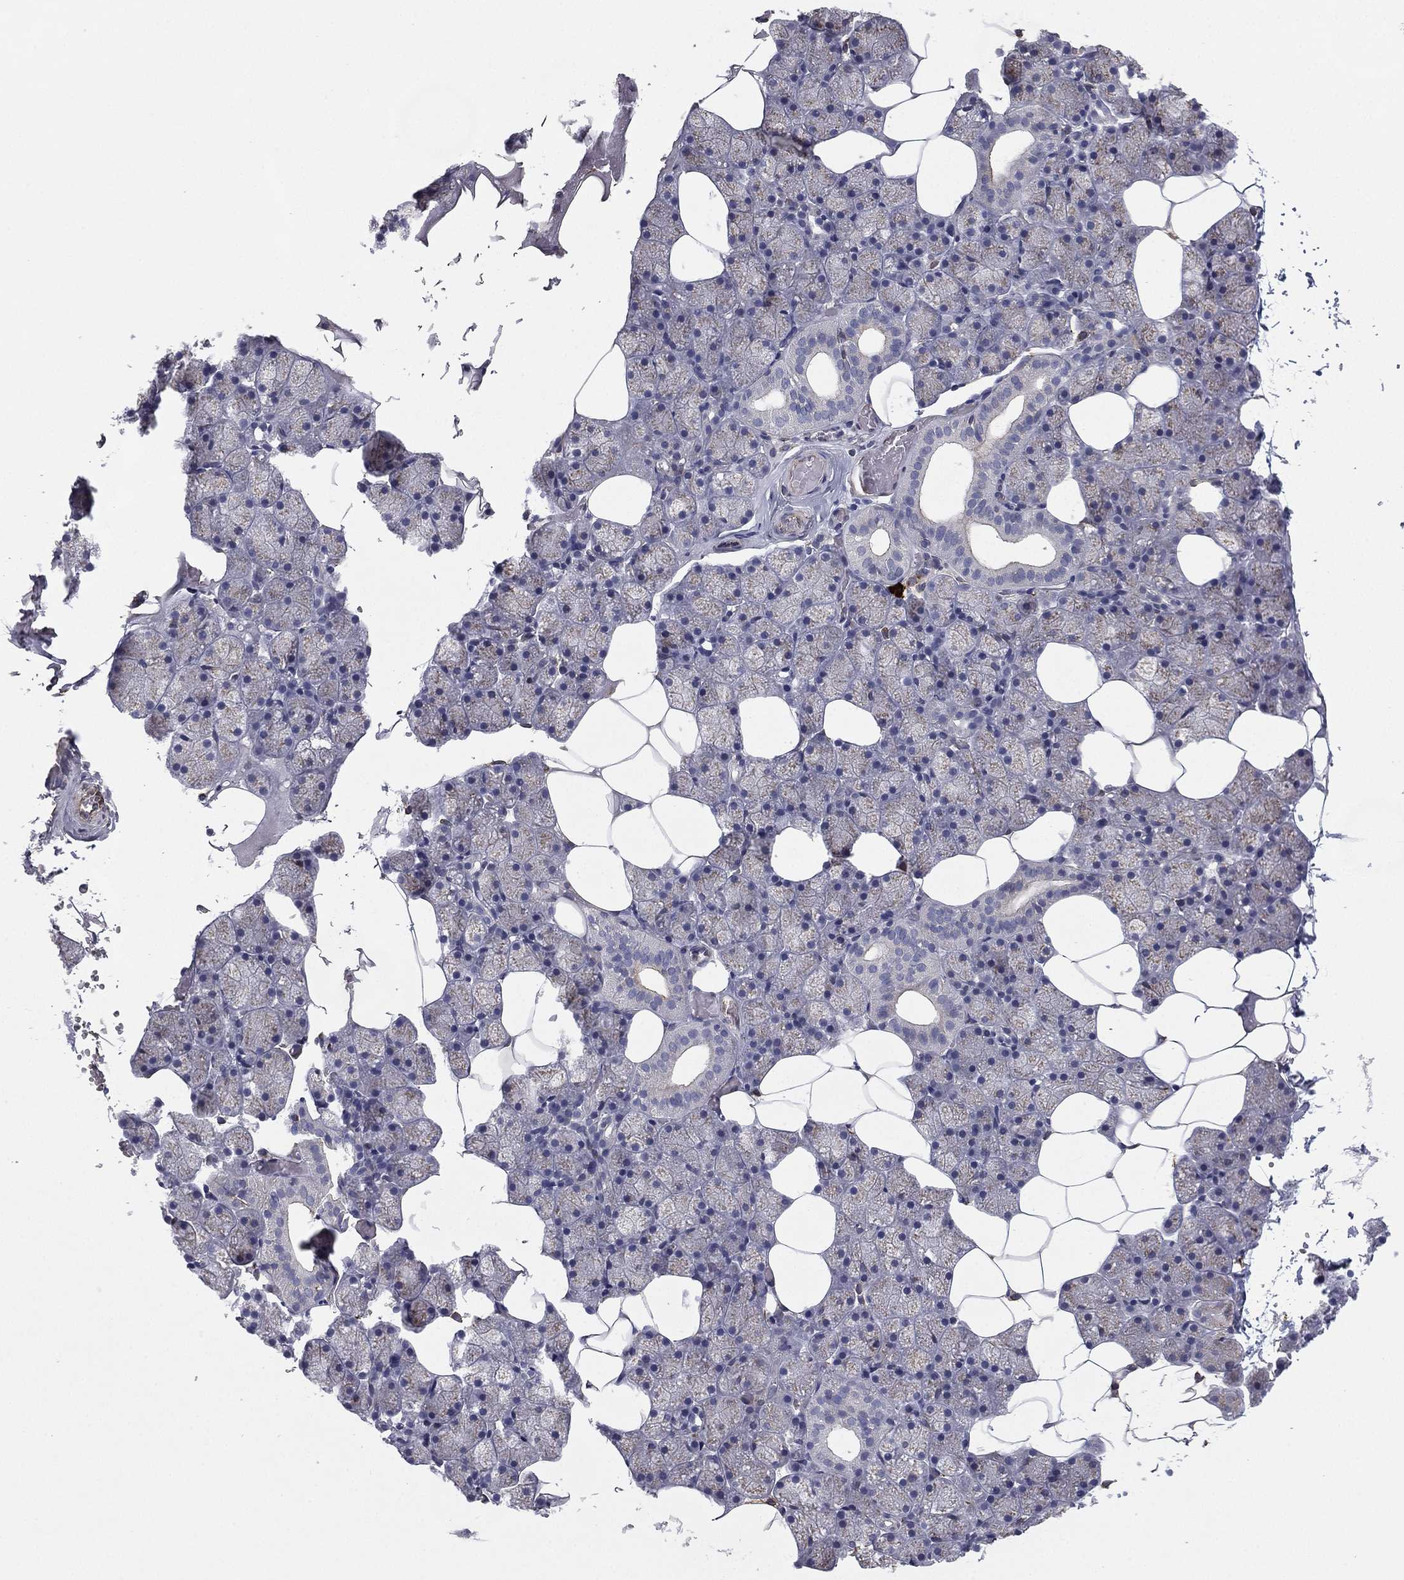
{"staining": {"intensity": "negative", "quantity": "none", "location": "none"}, "tissue": "salivary gland", "cell_type": "Glandular cells", "image_type": "normal", "snomed": [{"axis": "morphology", "description": "Normal tissue, NOS"}, {"axis": "topography", "description": "Salivary gland"}], "caption": "Salivary gland stained for a protein using immunohistochemistry (IHC) displays no staining glandular cells.", "gene": "SCUBE1", "patient": {"sex": "male", "age": 38}}